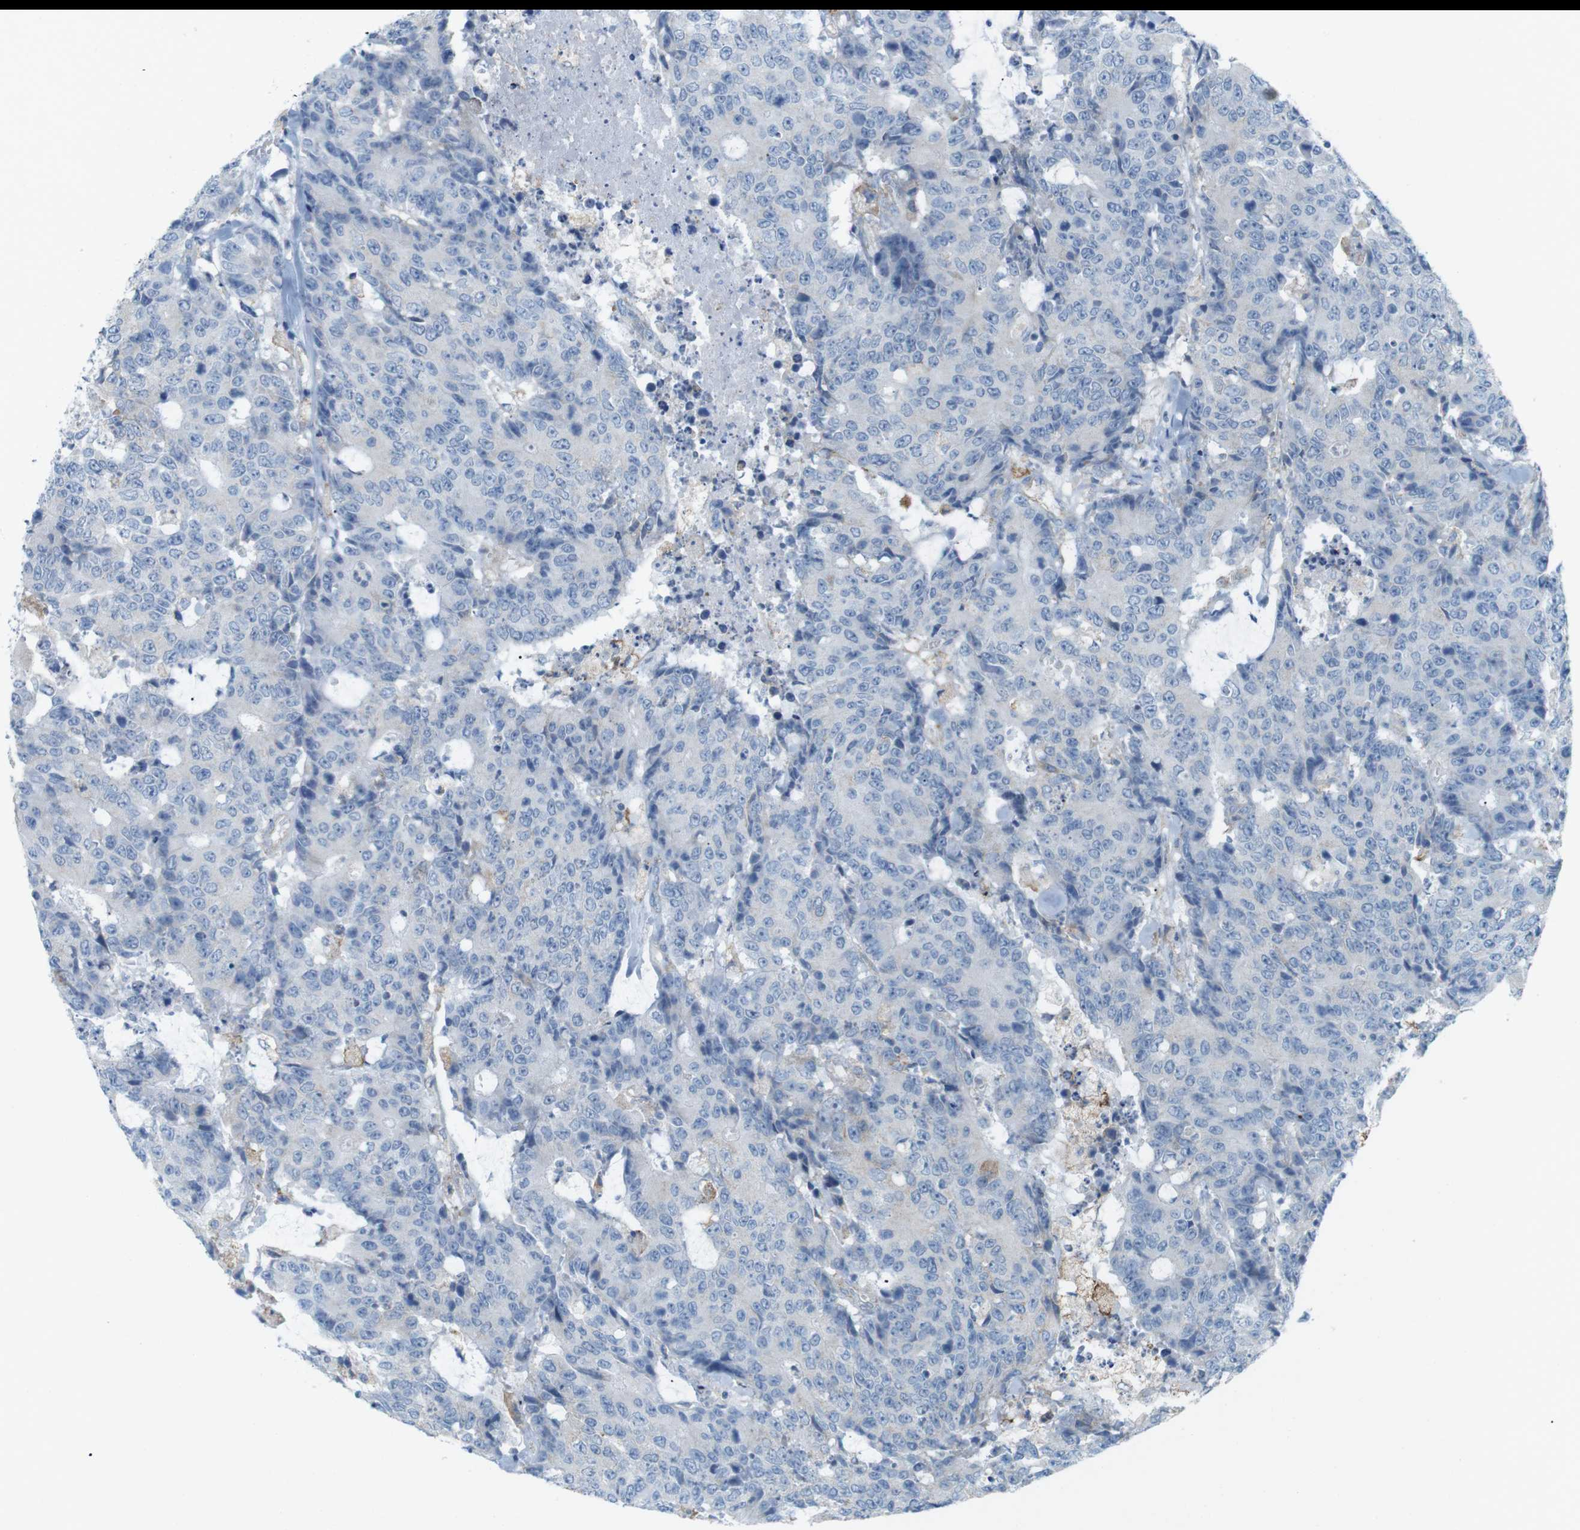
{"staining": {"intensity": "negative", "quantity": "none", "location": "none"}, "tissue": "colorectal cancer", "cell_type": "Tumor cells", "image_type": "cancer", "snomed": [{"axis": "morphology", "description": "Adenocarcinoma, NOS"}, {"axis": "topography", "description": "Colon"}], "caption": "An IHC photomicrograph of colorectal cancer (adenocarcinoma) is shown. There is no staining in tumor cells of colorectal cancer (adenocarcinoma).", "gene": "VAMP1", "patient": {"sex": "female", "age": 86}}